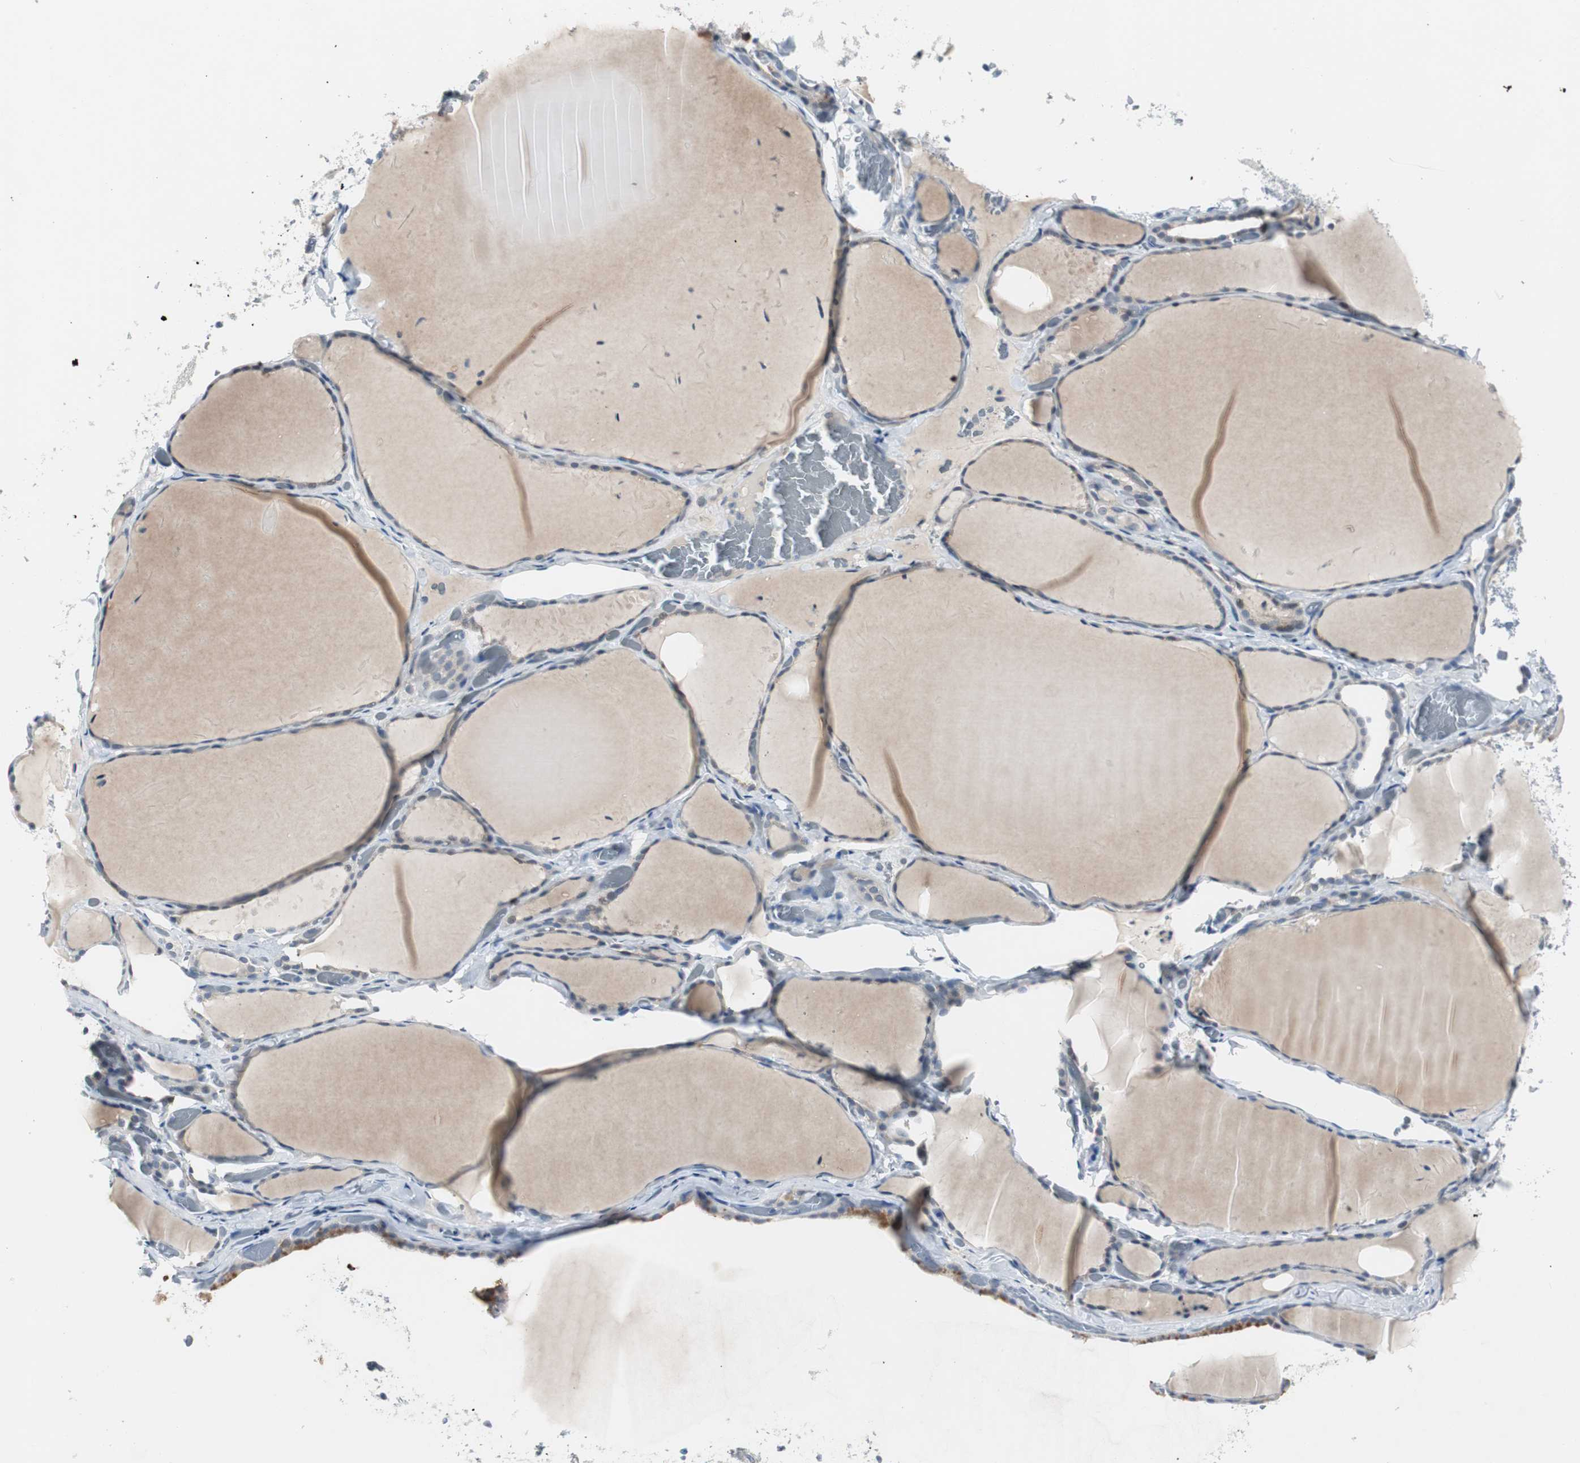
{"staining": {"intensity": "moderate", "quantity": "<25%", "location": "cytoplasmic/membranous"}, "tissue": "thyroid gland", "cell_type": "Glandular cells", "image_type": "normal", "snomed": [{"axis": "morphology", "description": "Normal tissue, NOS"}, {"axis": "topography", "description": "Thyroid gland"}], "caption": "Immunohistochemical staining of benign human thyroid gland reveals <25% levels of moderate cytoplasmic/membranous protein staining in approximately <25% of glandular cells. (DAB = brown stain, brightfield microscopy at high magnification).", "gene": "SOX30", "patient": {"sex": "female", "age": 22}}